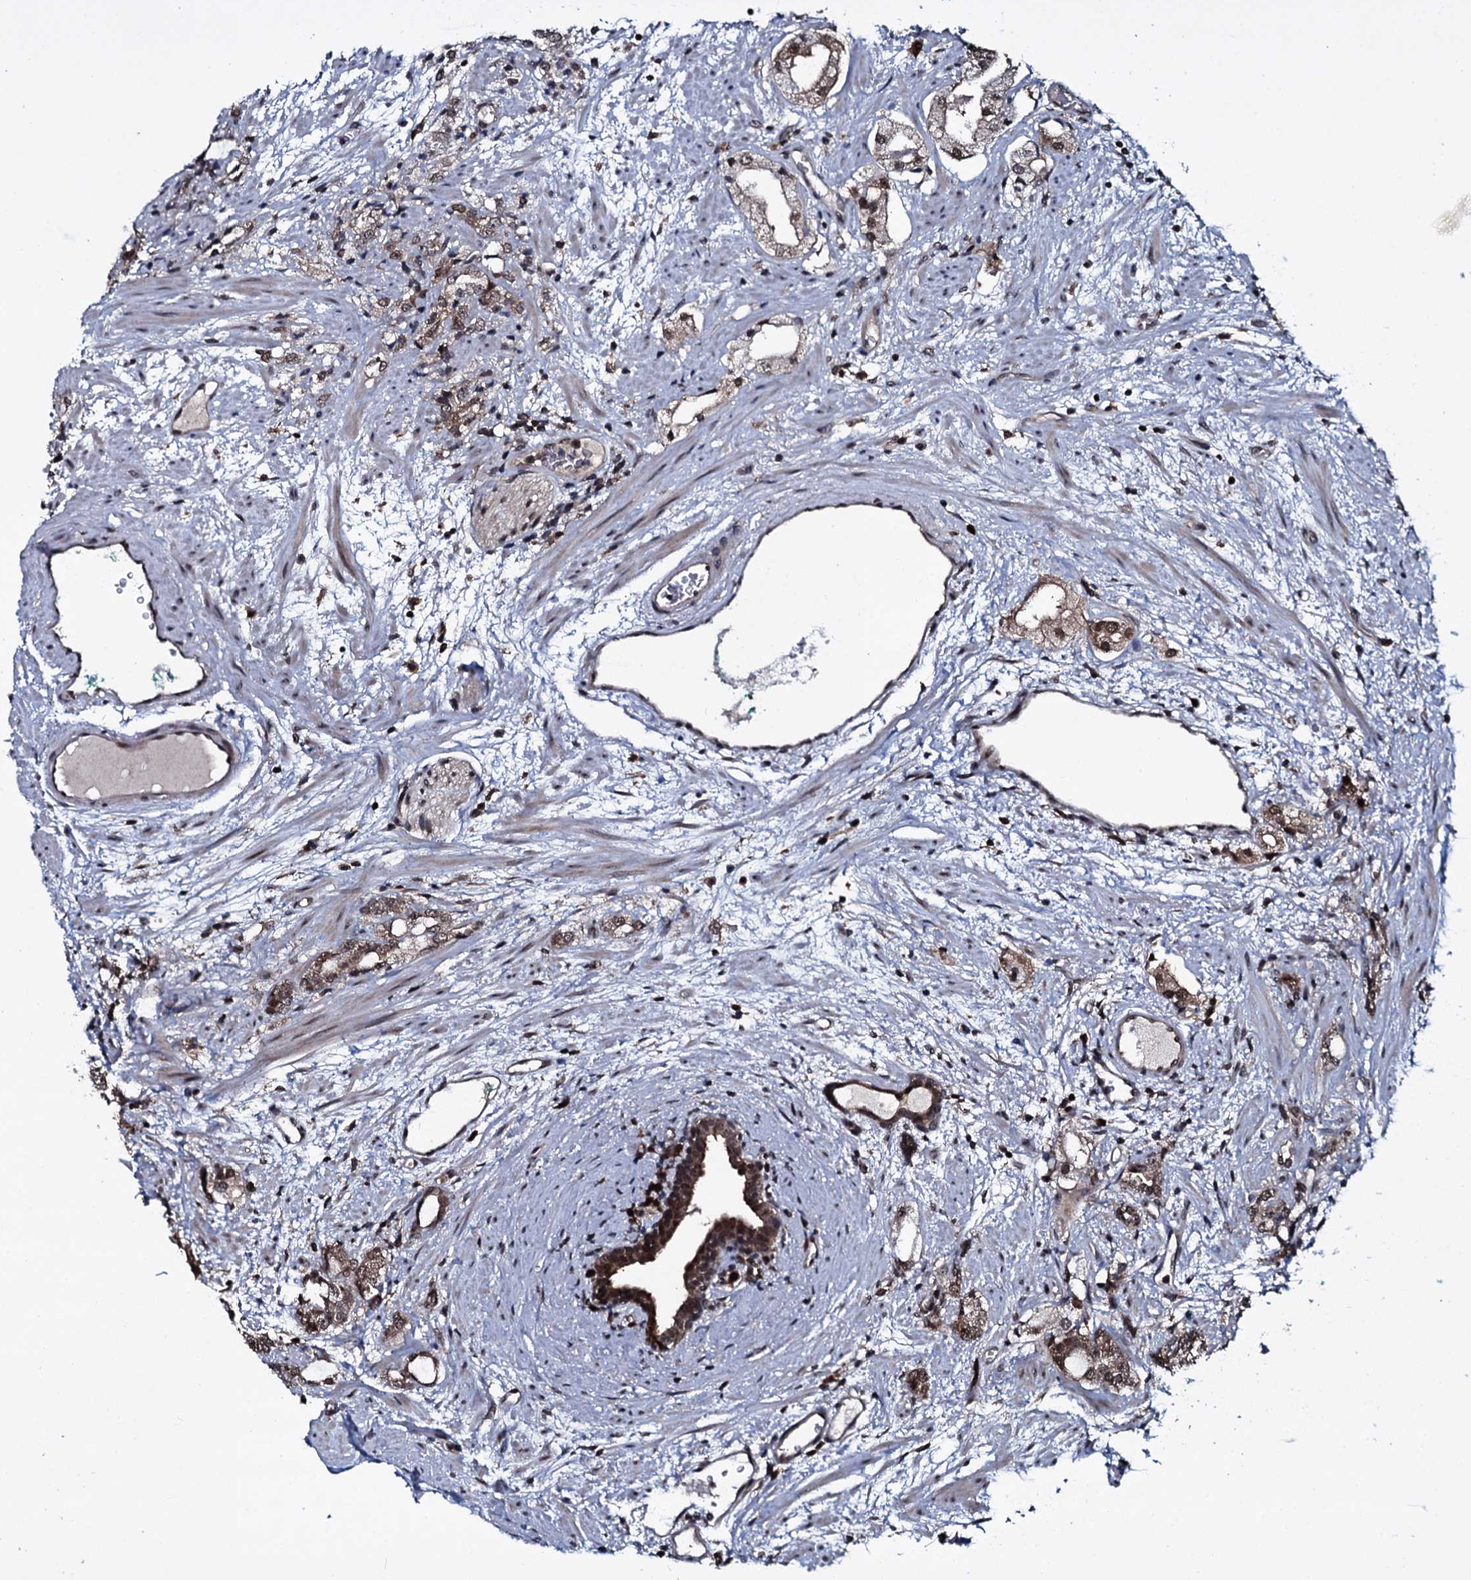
{"staining": {"intensity": "strong", "quantity": "25%-75%", "location": "cytoplasmic/membranous,nuclear"}, "tissue": "prostate cancer", "cell_type": "Tumor cells", "image_type": "cancer", "snomed": [{"axis": "morphology", "description": "Adenocarcinoma, High grade"}, {"axis": "topography", "description": "Prostate"}], "caption": "Prostate adenocarcinoma (high-grade) stained with a protein marker reveals strong staining in tumor cells.", "gene": "HDDC3", "patient": {"sex": "male", "age": 64}}